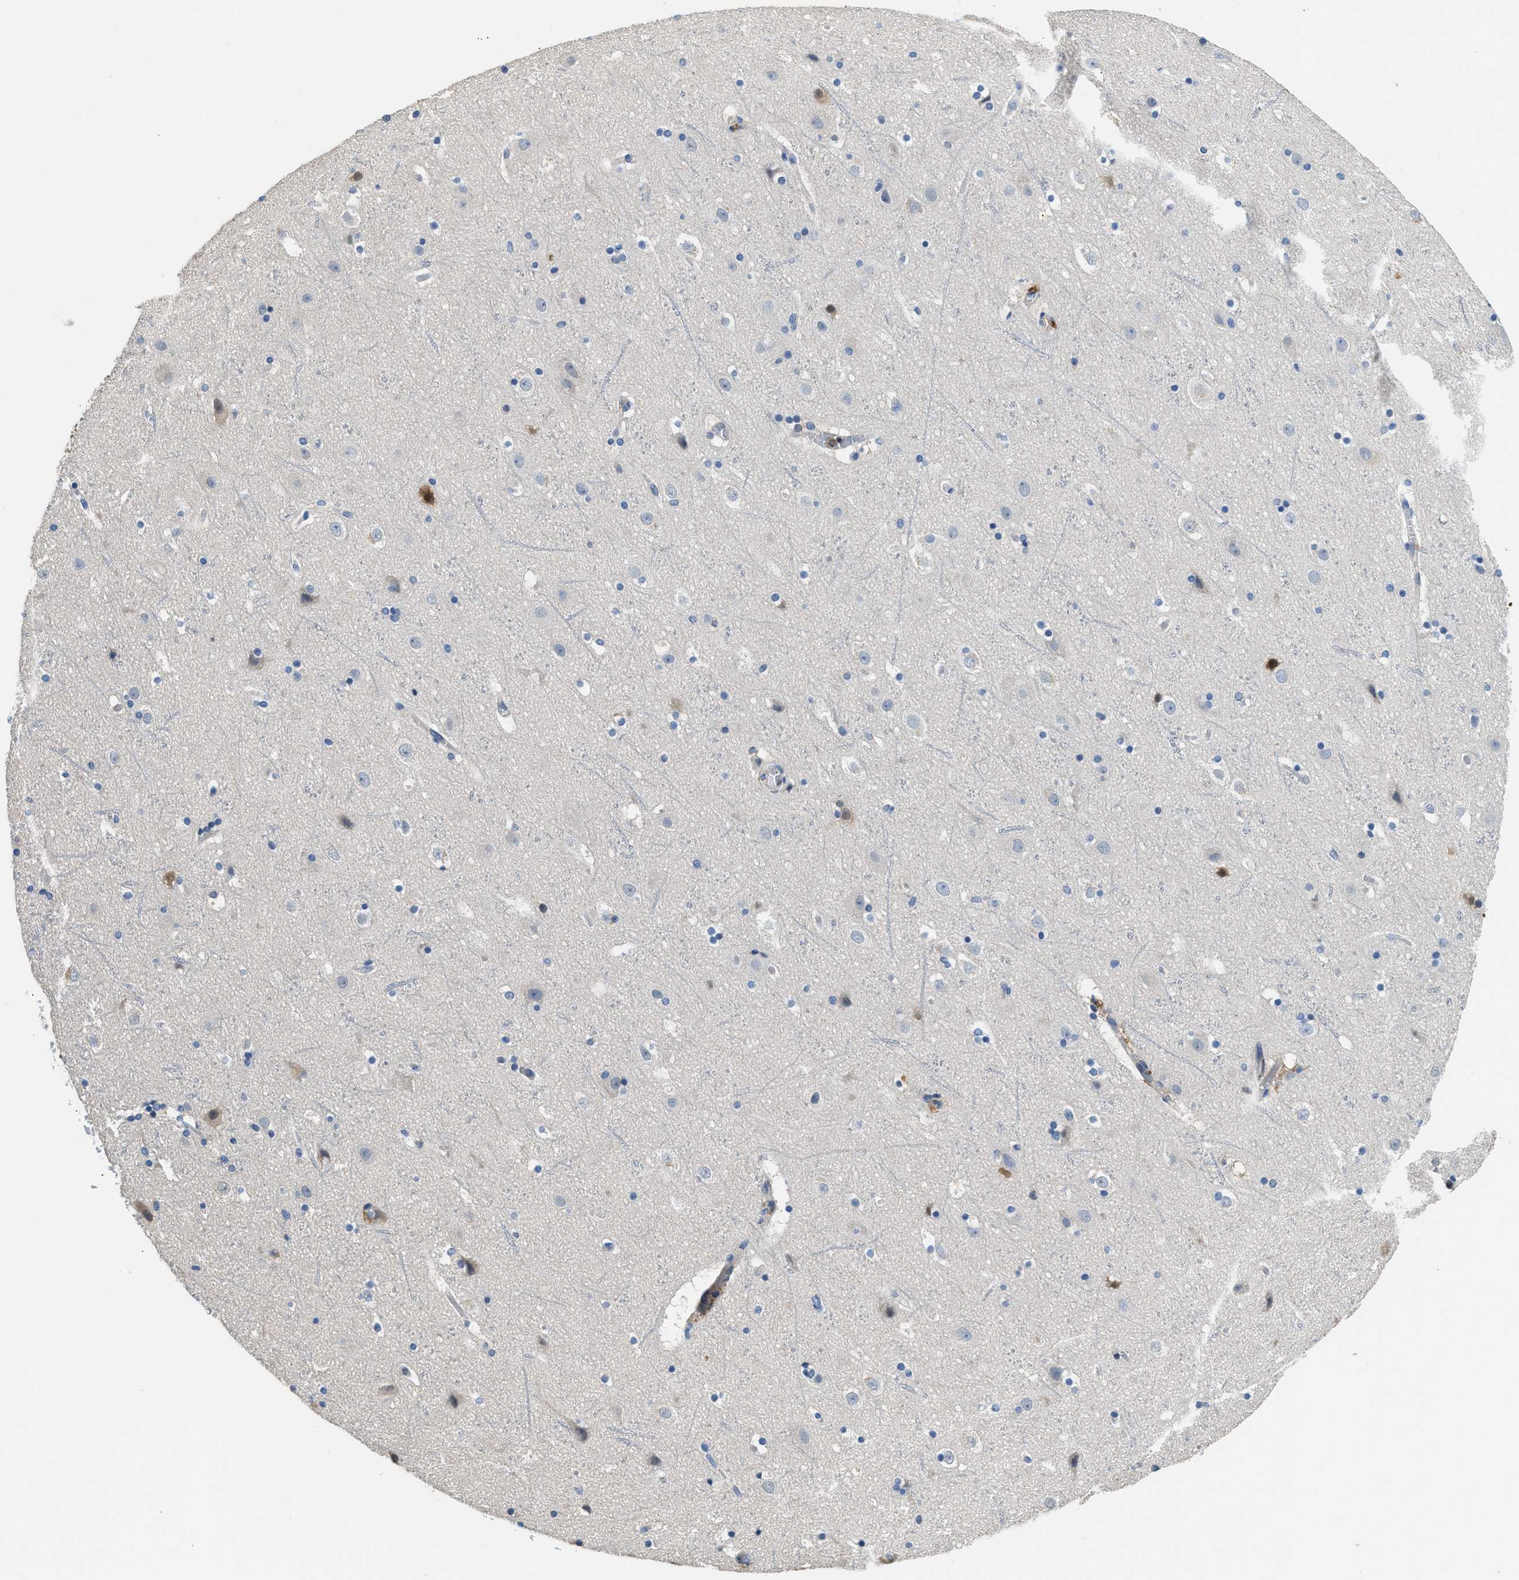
{"staining": {"intensity": "negative", "quantity": "none", "location": "none"}, "tissue": "cerebral cortex", "cell_type": "Endothelial cells", "image_type": "normal", "snomed": [{"axis": "morphology", "description": "Normal tissue, NOS"}, {"axis": "topography", "description": "Cerebral cortex"}], "caption": "Immunohistochemistry micrograph of unremarkable cerebral cortex: human cerebral cortex stained with DAB demonstrates no significant protein positivity in endothelial cells. (DAB (3,3'-diaminobenzidine) IHC, high magnification).", "gene": "TOX", "patient": {"sex": "male", "age": 45}}